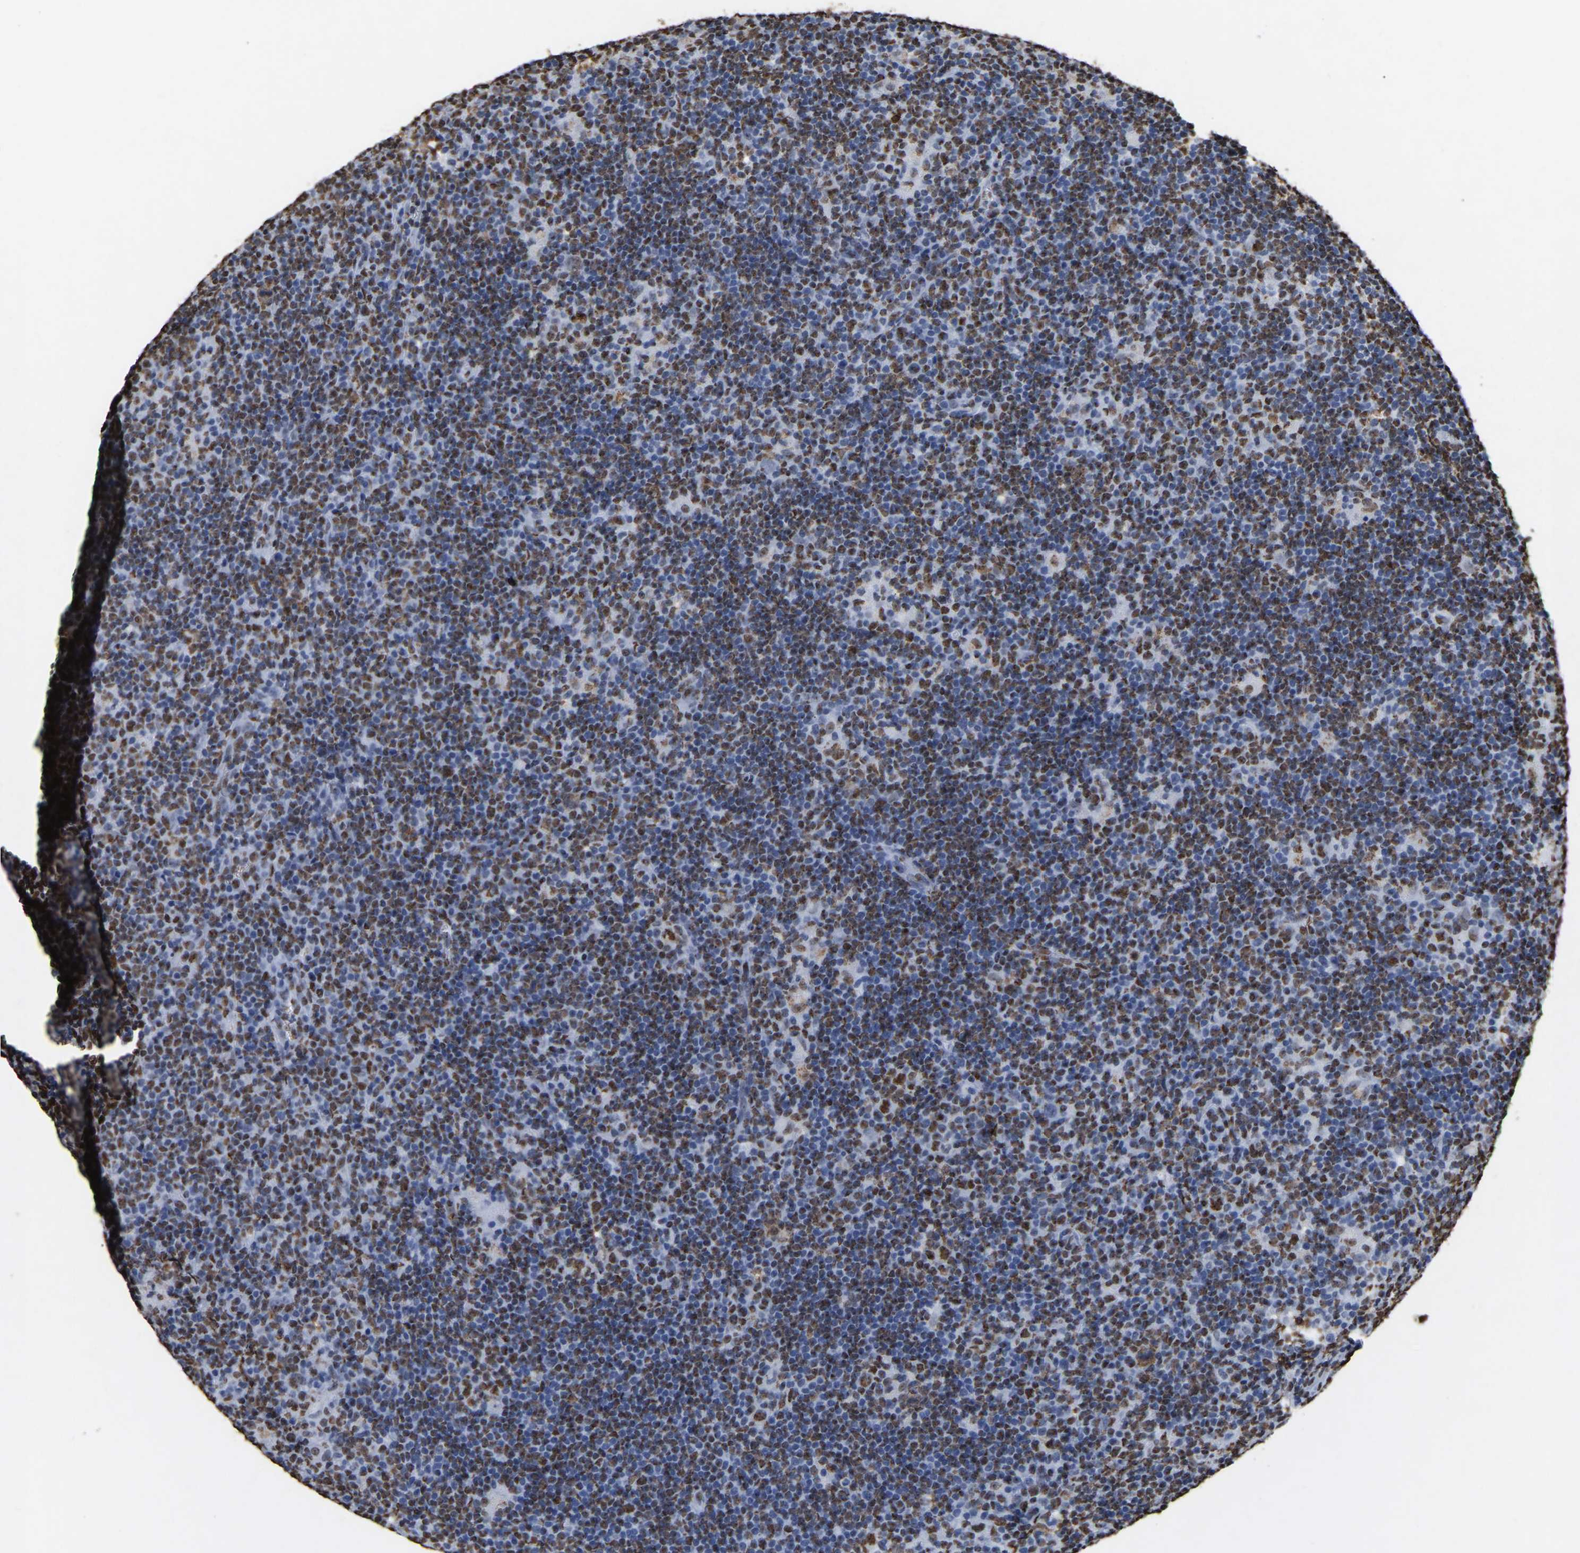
{"staining": {"intensity": "moderate", "quantity": ">75%", "location": "nuclear"}, "tissue": "lymphoma", "cell_type": "Tumor cells", "image_type": "cancer", "snomed": [{"axis": "morphology", "description": "Hodgkin's disease, NOS"}, {"axis": "topography", "description": "Lymph node"}], "caption": "Immunohistochemical staining of Hodgkin's disease demonstrates moderate nuclear protein positivity in about >75% of tumor cells.", "gene": "RBL2", "patient": {"sex": "female", "age": 57}}